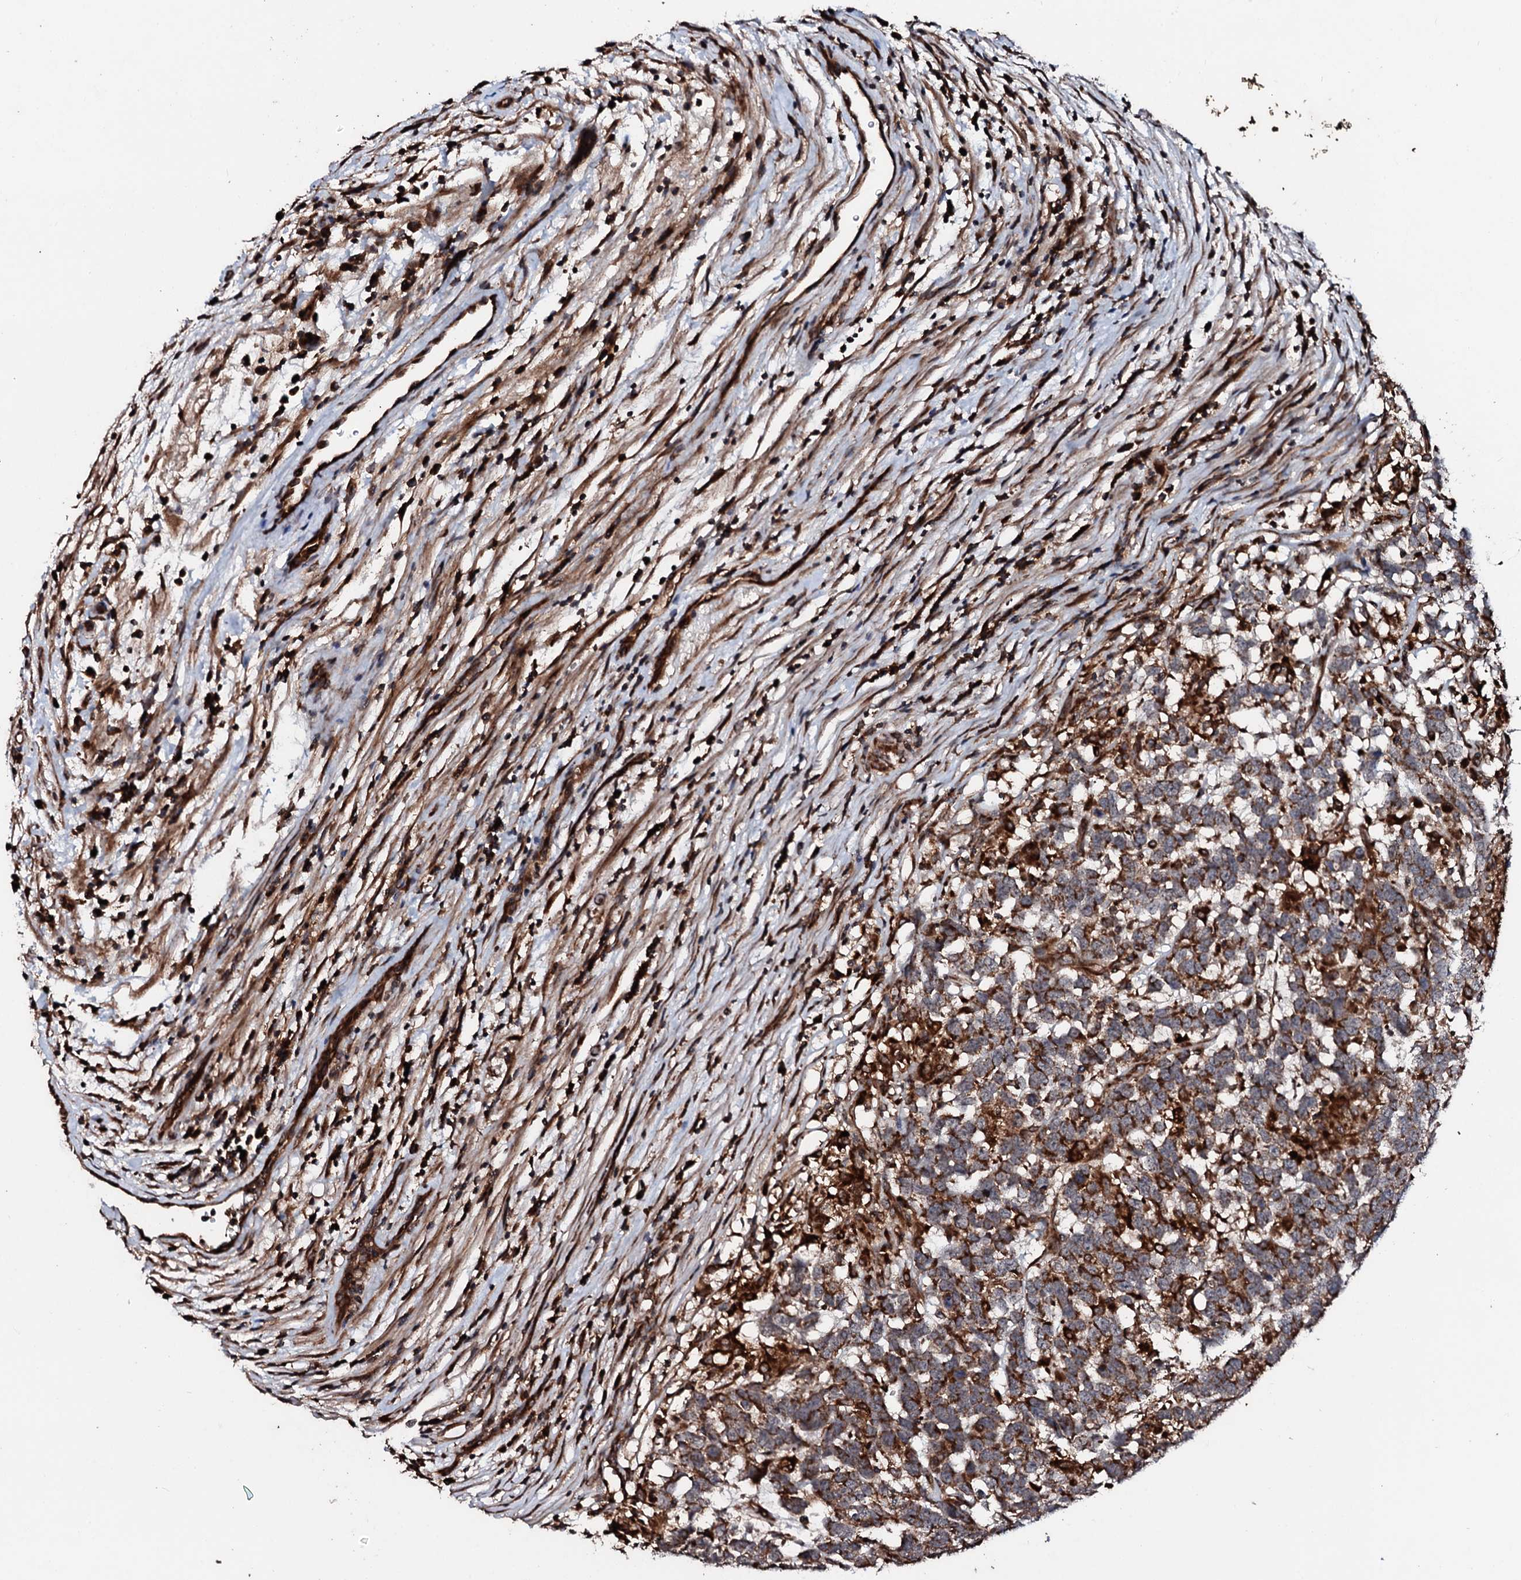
{"staining": {"intensity": "moderate", "quantity": ">75%", "location": "cytoplasmic/membranous"}, "tissue": "testis cancer", "cell_type": "Tumor cells", "image_type": "cancer", "snomed": [{"axis": "morphology", "description": "Carcinoma, Embryonal, NOS"}, {"axis": "topography", "description": "Testis"}], "caption": "The image displays staining of testis embryonal carcinoma, revealing moderate cytoplasmic/membranous protein staining (brown color) within tumor cells. The protein is shown in brown color, while the nuclei are stained blue.", "gene": "SDHAF2", "patient": {"sex": "male", "age": 26}}